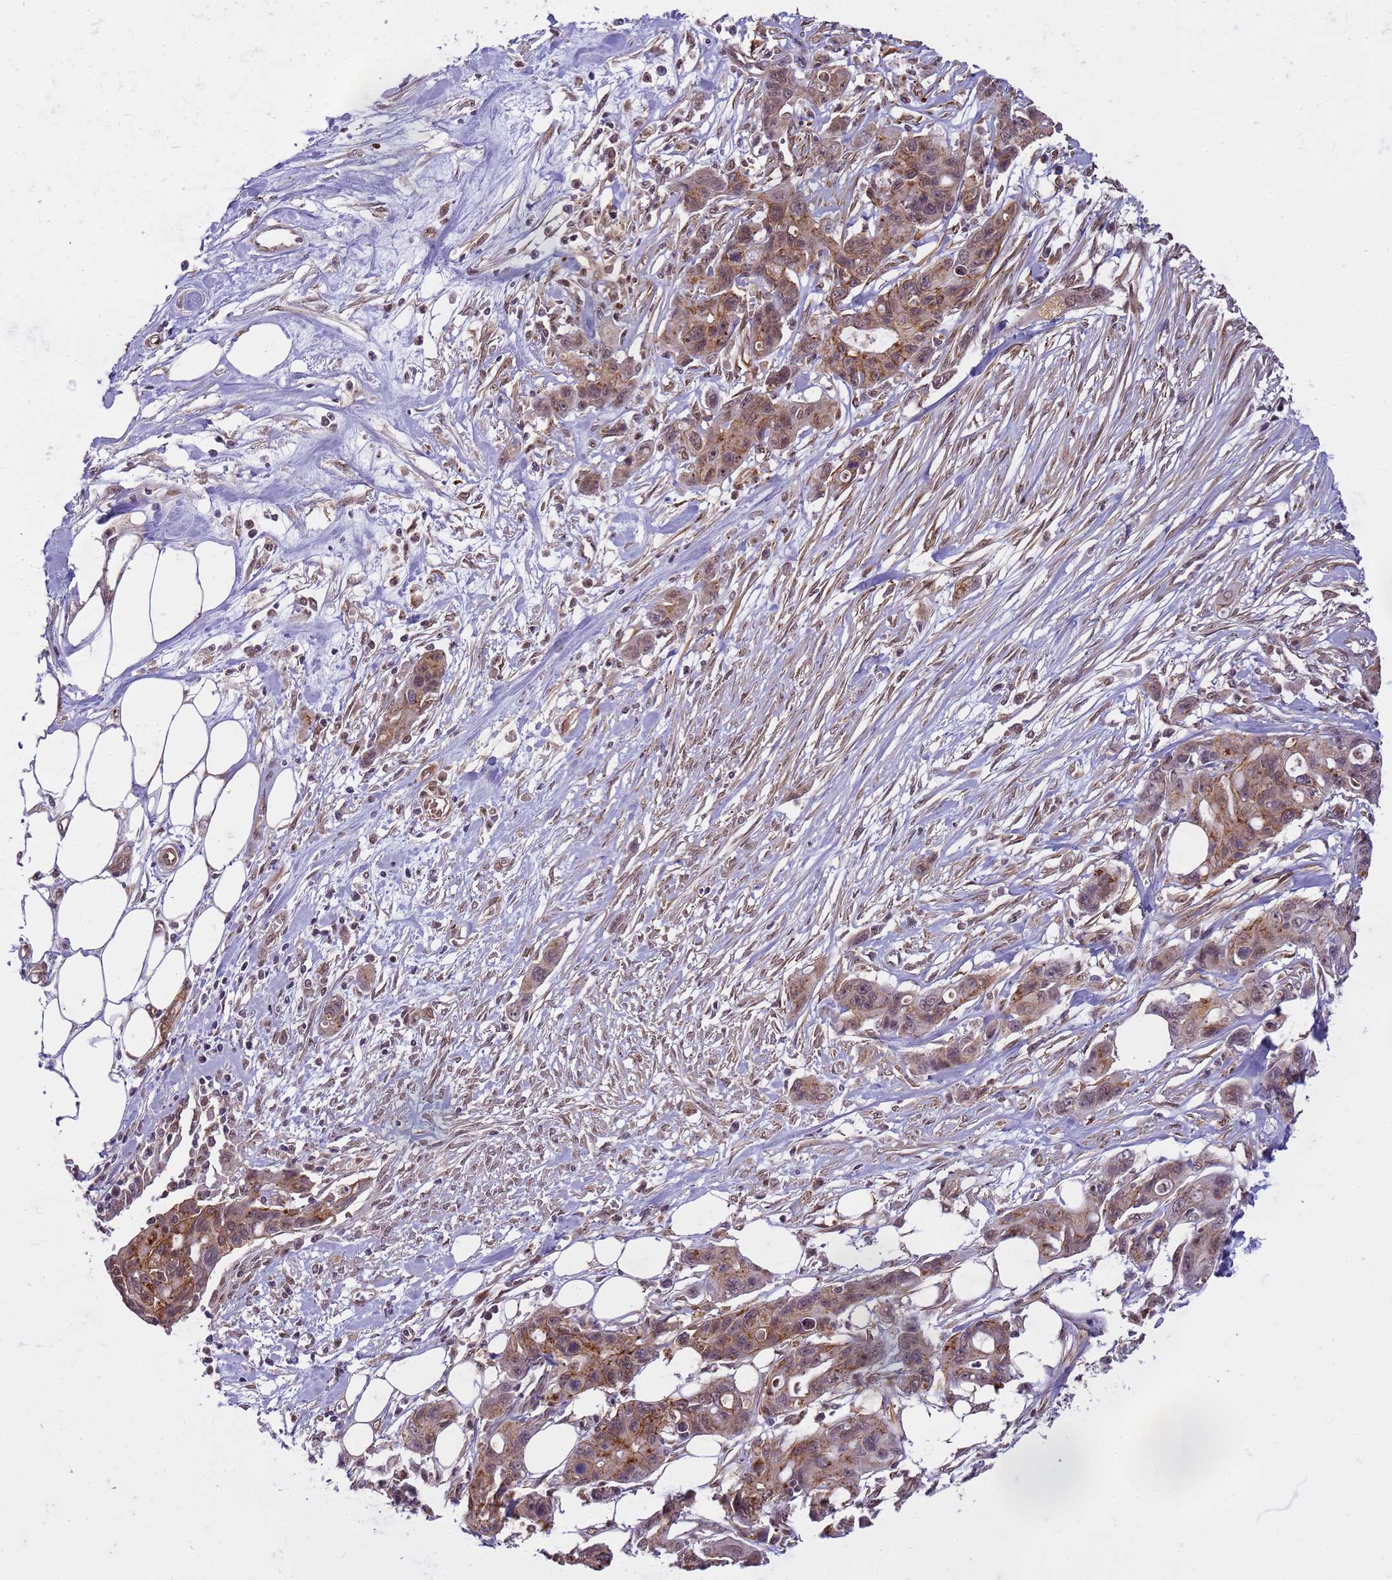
{"staining": {"intensity": "moderate", "quantity": ">75%", "location": "cytoplasmic/membranous,nuclear"}, "tissue": "ovarian cancer", "cell_type": "Tumor cells", "image_type": "cancer", "snomed": [{"axis": "morphology", "description": "Cystadenocarcinoma, mucinous, NOS"}, {"axis": "topography", "description": "Ovary"}], "caption": "Immunohistochemistry (IHC) (DAB) staining of mucinous cystadenocarcinoma (ovarian) displays moderate cytoplasmic/membranous and nuclear protein staining in approximately >75% of tumor cells.", "gene": "EMC2", "patient": {"sex": "female", "age": 70}}